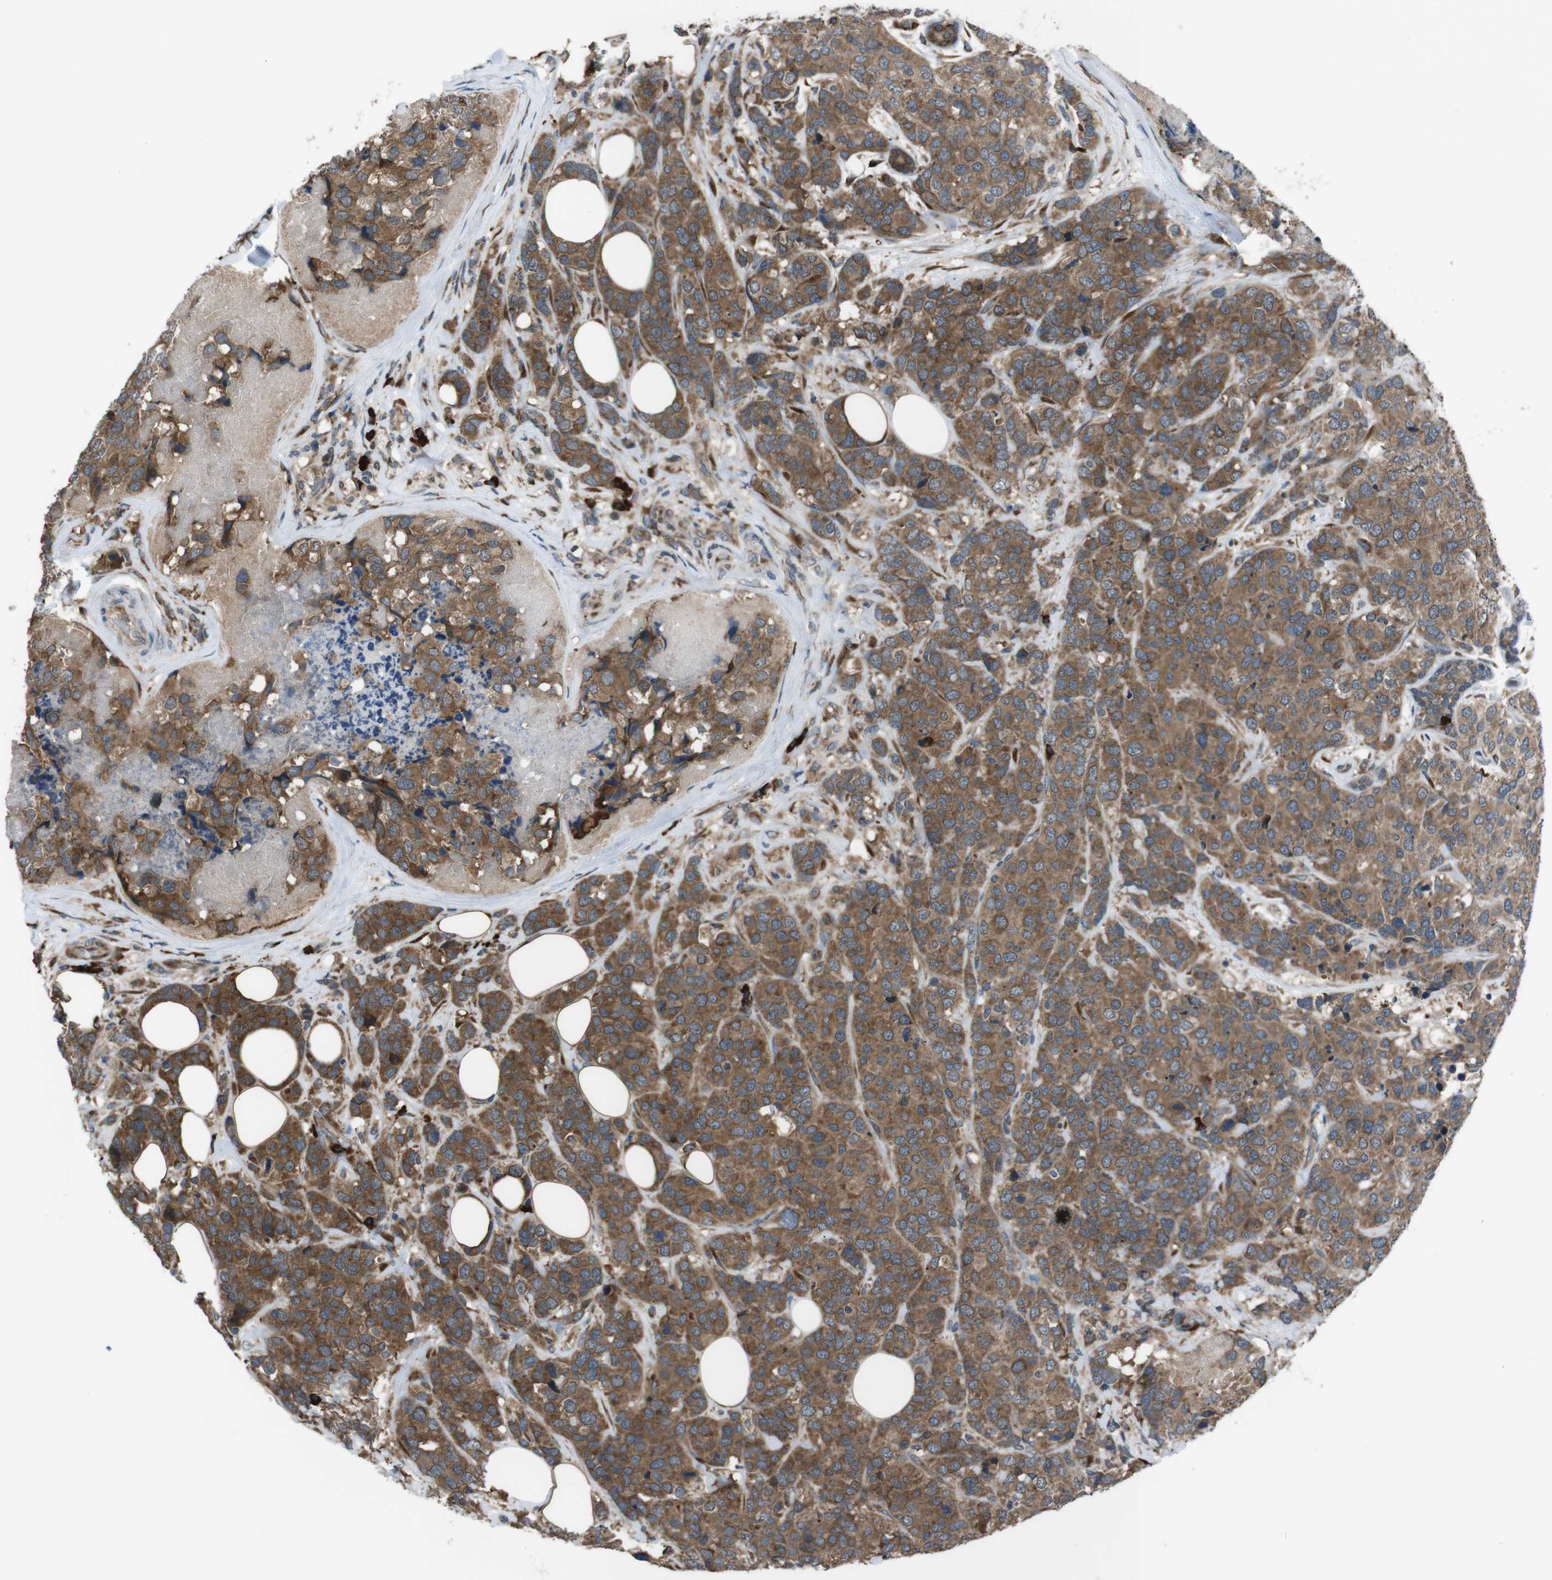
{"staining": {"intensity": "moderate", "quantity": ">75%", "location": "cytoplasmic/membranous"}, "tissue": "breast cancer", "cell_type": "Tumor cells", "image_type": "cancer", "snomed": [{"axis": "morphology", "description": "Lobular carcinoma"}, {"axis": "topography", "description": "Breast"}], "caption": "Immunohistochemistry (DAB (3,3'-diaminobenzidine)) staining of human breast lobular carcinoma exhibits moderate cytoplasmic/membranous protein positivity in about >75% of tumor cells.", "gene": "SSR3", "patient": {"sex": "female", "age": 59}}